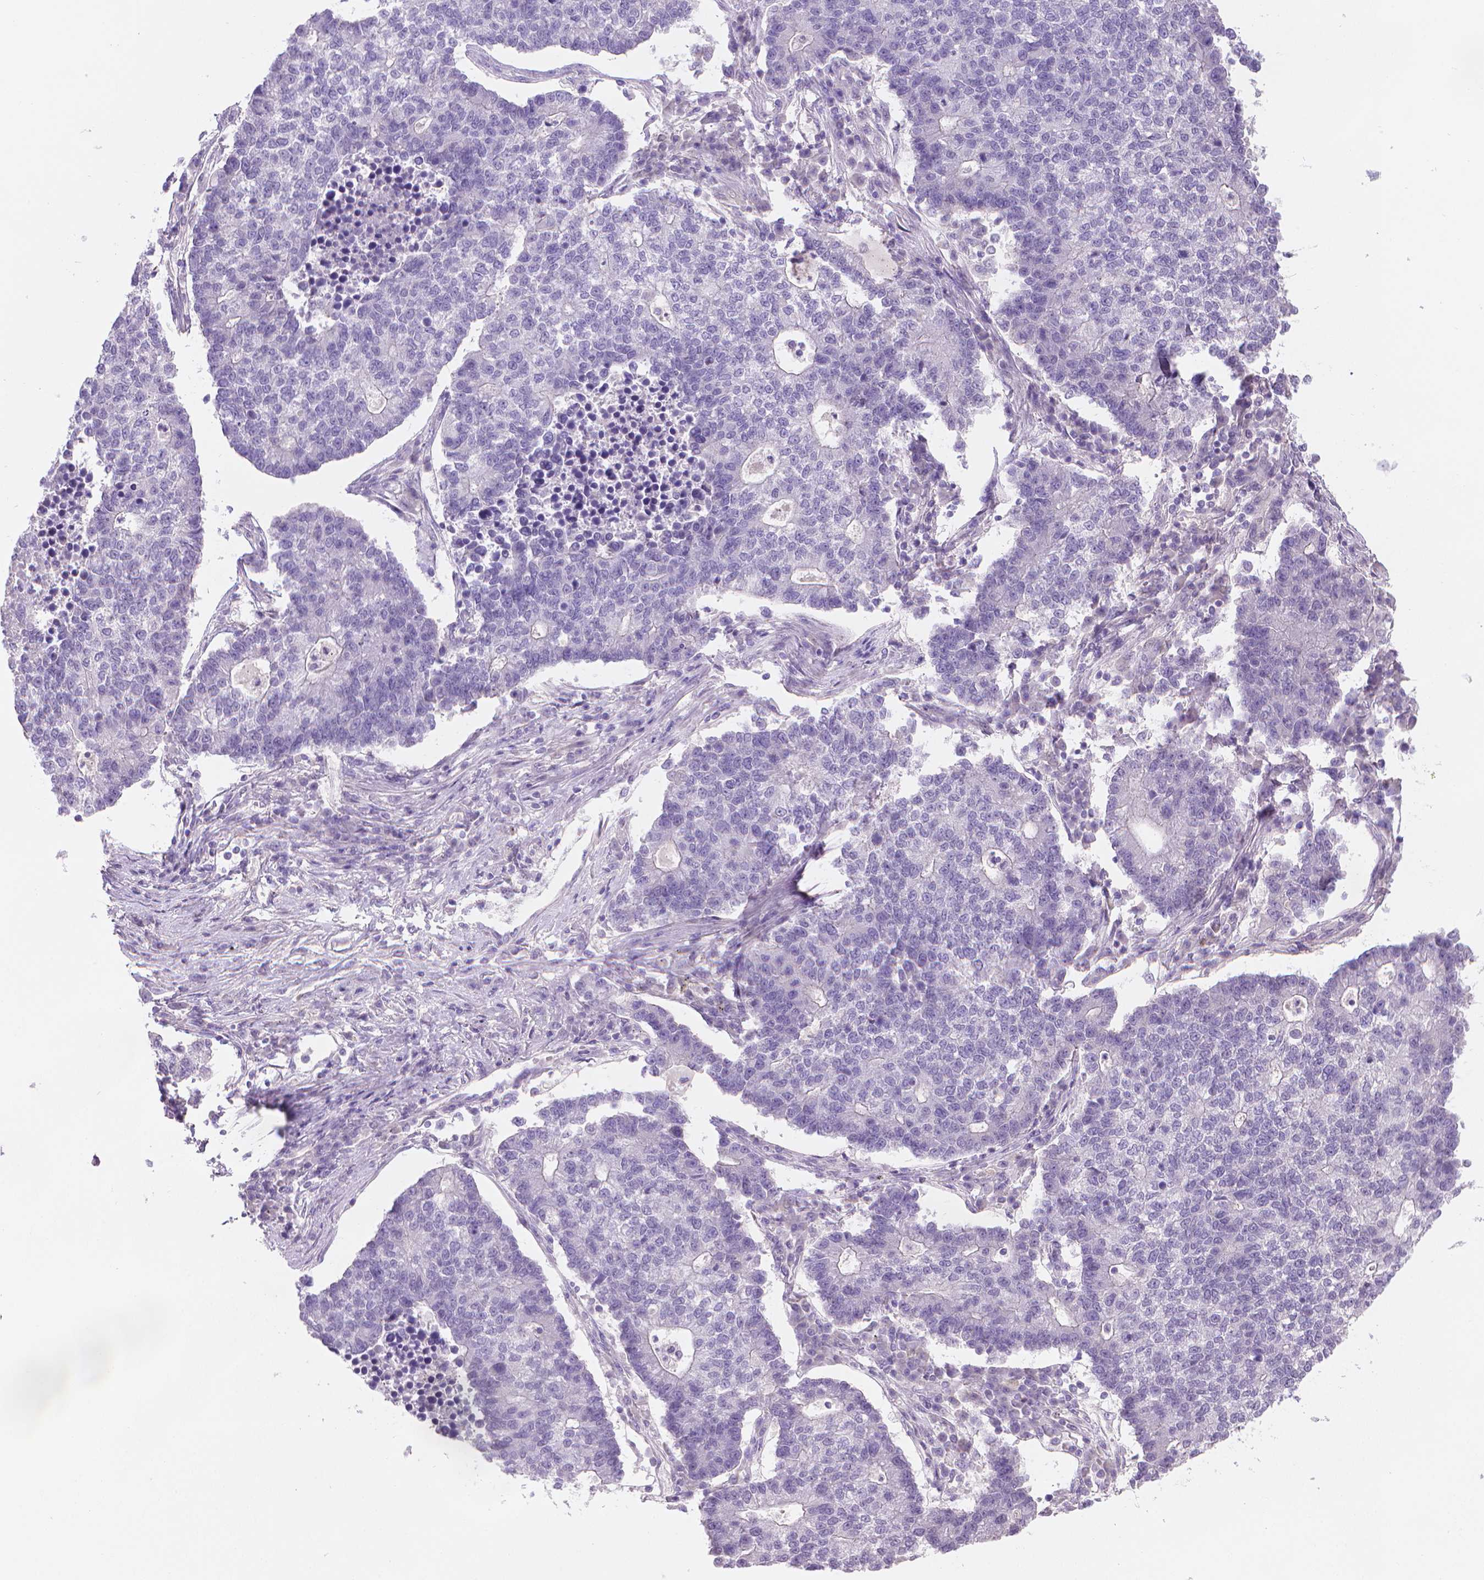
{"staining": {"intensity": "negative", "quantity": "none", "location": "none"}, "tissue": "lung cancer", "cell_type": "Tumor cells", "image_type": "cancer", "snomed": [{"axis": "morphology", "description": "Adenocarcinoma, NOS"}, {"axis": "topography", "description": "Lung"}], "caption": "High power microscopy micrograph of an IHC micrograph of lung cancer, revealing no significant staining in tumor cells.", "gene": "CLXN", "patient": {"sex": "male", "age": 57}}